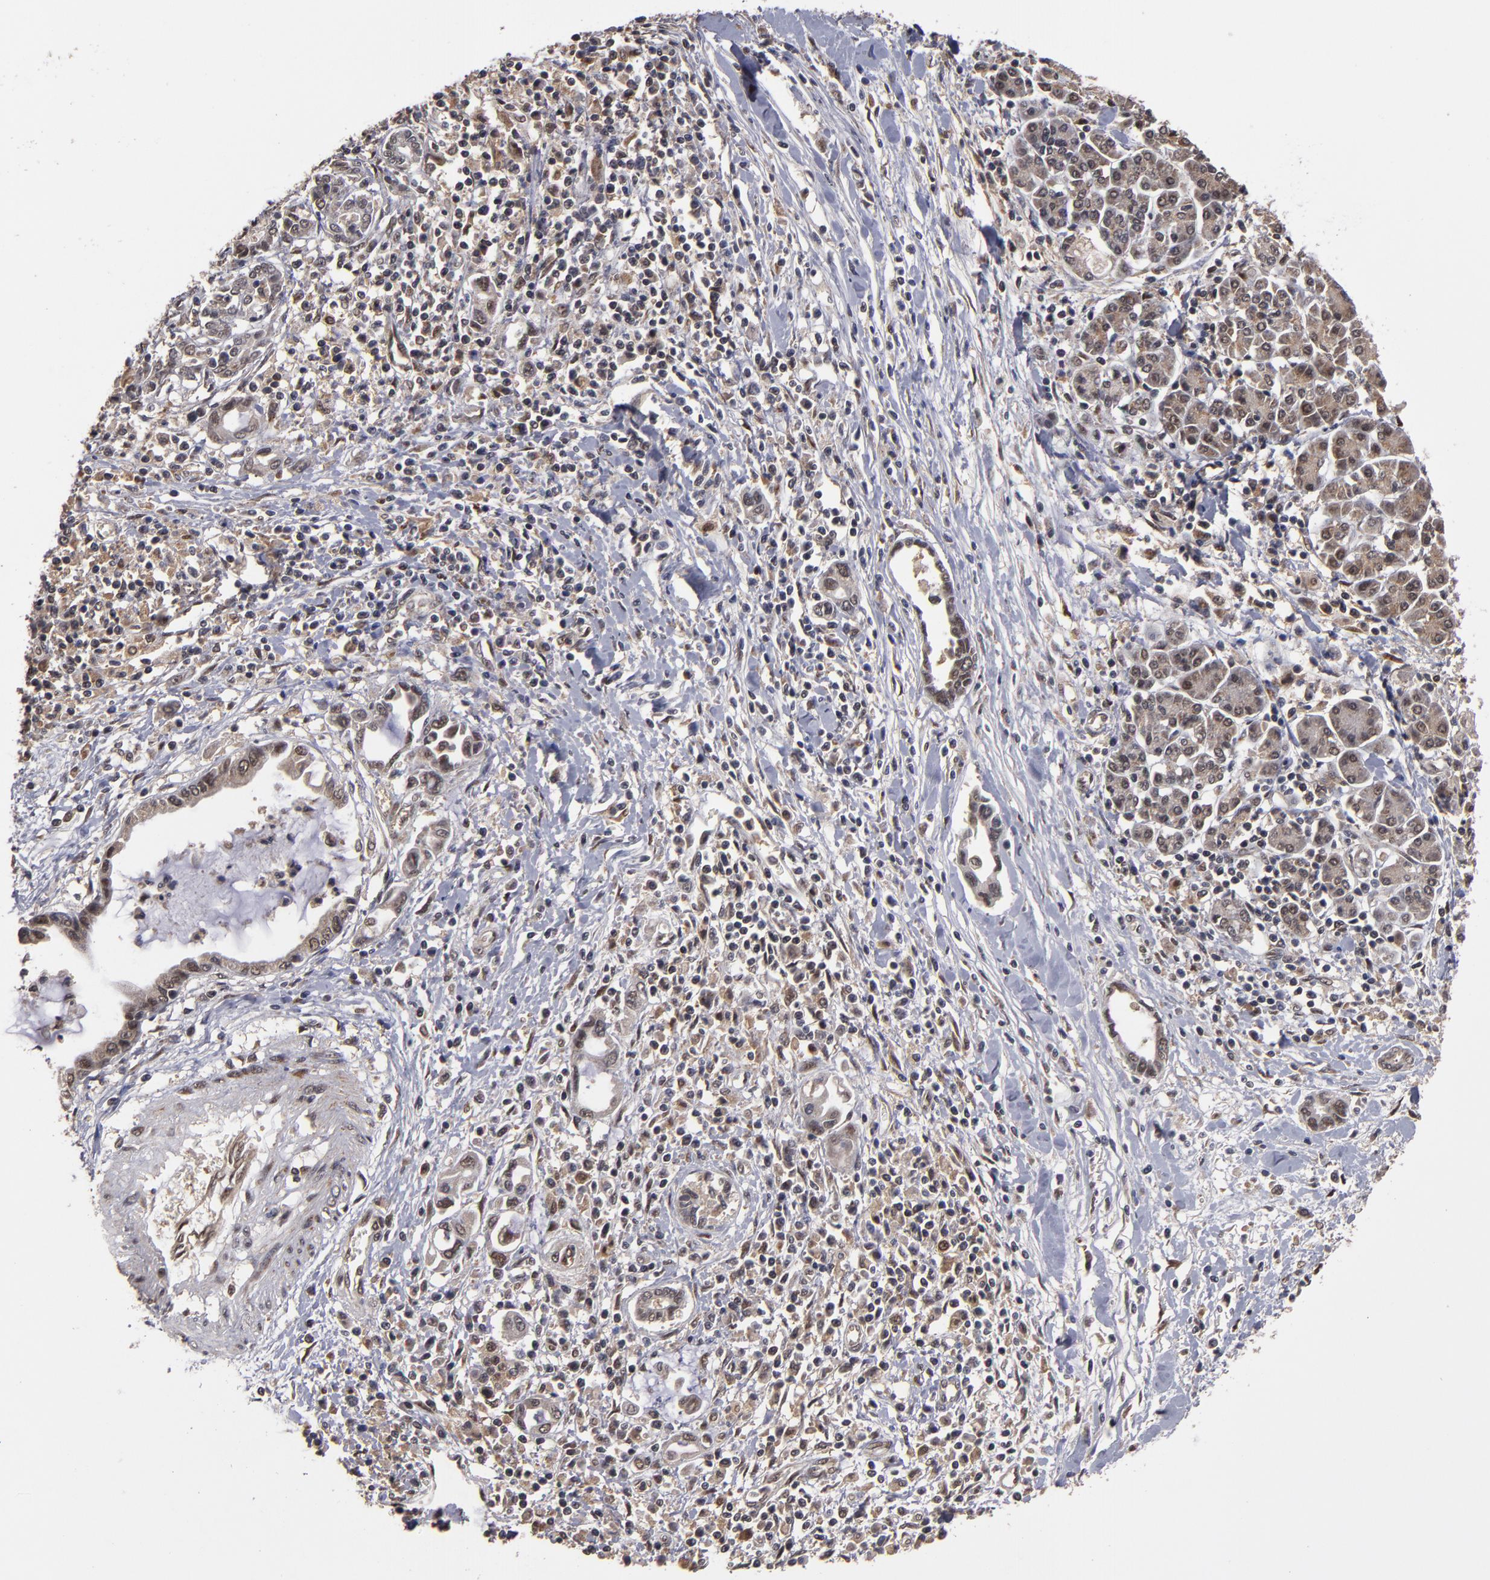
{"staining": {"intensity": "weak", "quantity": ">75%", "location": "cytoplasmic/membranous,nuclear"}, "tissue": "pancreatic cancer", "cell_type": "Tumor cells", "image_type": "cancer", "snomed": [{"axis": "morphology", "description": "Adenocarcinoma, NOS"}, {"axis": "topography", "description": "Pancreas"}], "caption": "Protein expression analysis of pancreatic adenocarcinoma shows weak cytoplasmic/membranous and nuclear expression in about >75% of tumor cells. (DAB (3,3'-diaminobenzidine) IHC with brightfield microscopy, high magnification).", "gene": "CUL5", "patient": {"sex": "female", "age": 57}}